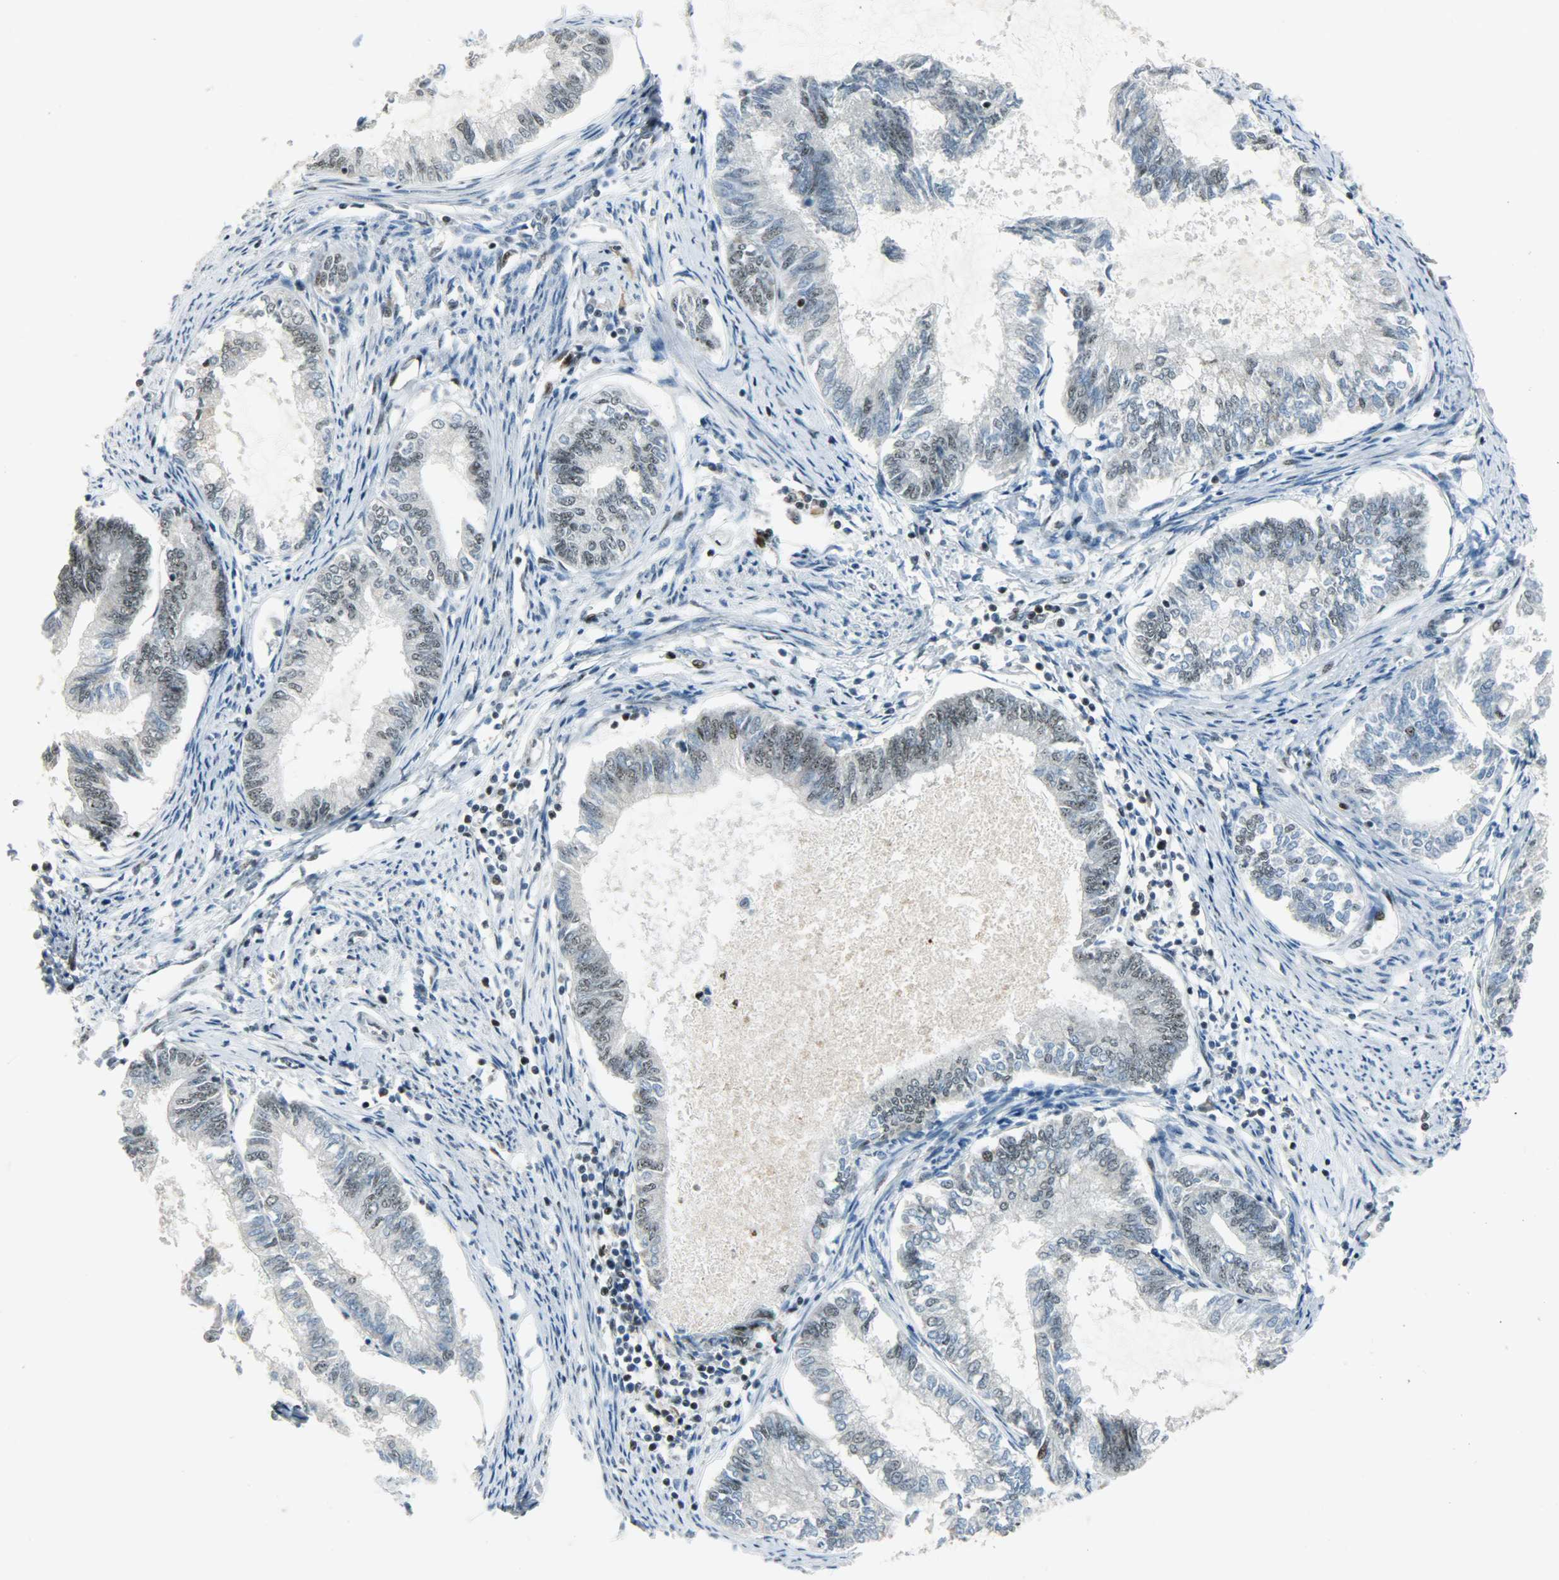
{"staining": {"intensity": "weak", "quantity": "25%-75%", "location": "nuclear"}, "tissue": "endometrial cancer", "cell_type": "Tumor cells", "image_type": "cancer", "snomed": [{"axis": "morphology", "description": "Adenocarcinoma, NOS"}, {"axis": "topography", "description": "Endometrium"}], "caption": "Immunohistochemistry image of neoplastic tissue: adenocarcinoma (endometrial) stained using immunohistochemistry shows low levels of weak protein expression localized specifically in the nuclear of tumor cells, appearing as a nuclear brown color.", "gene": "IL15", "patient": {"sex": "female", "age": 86}}